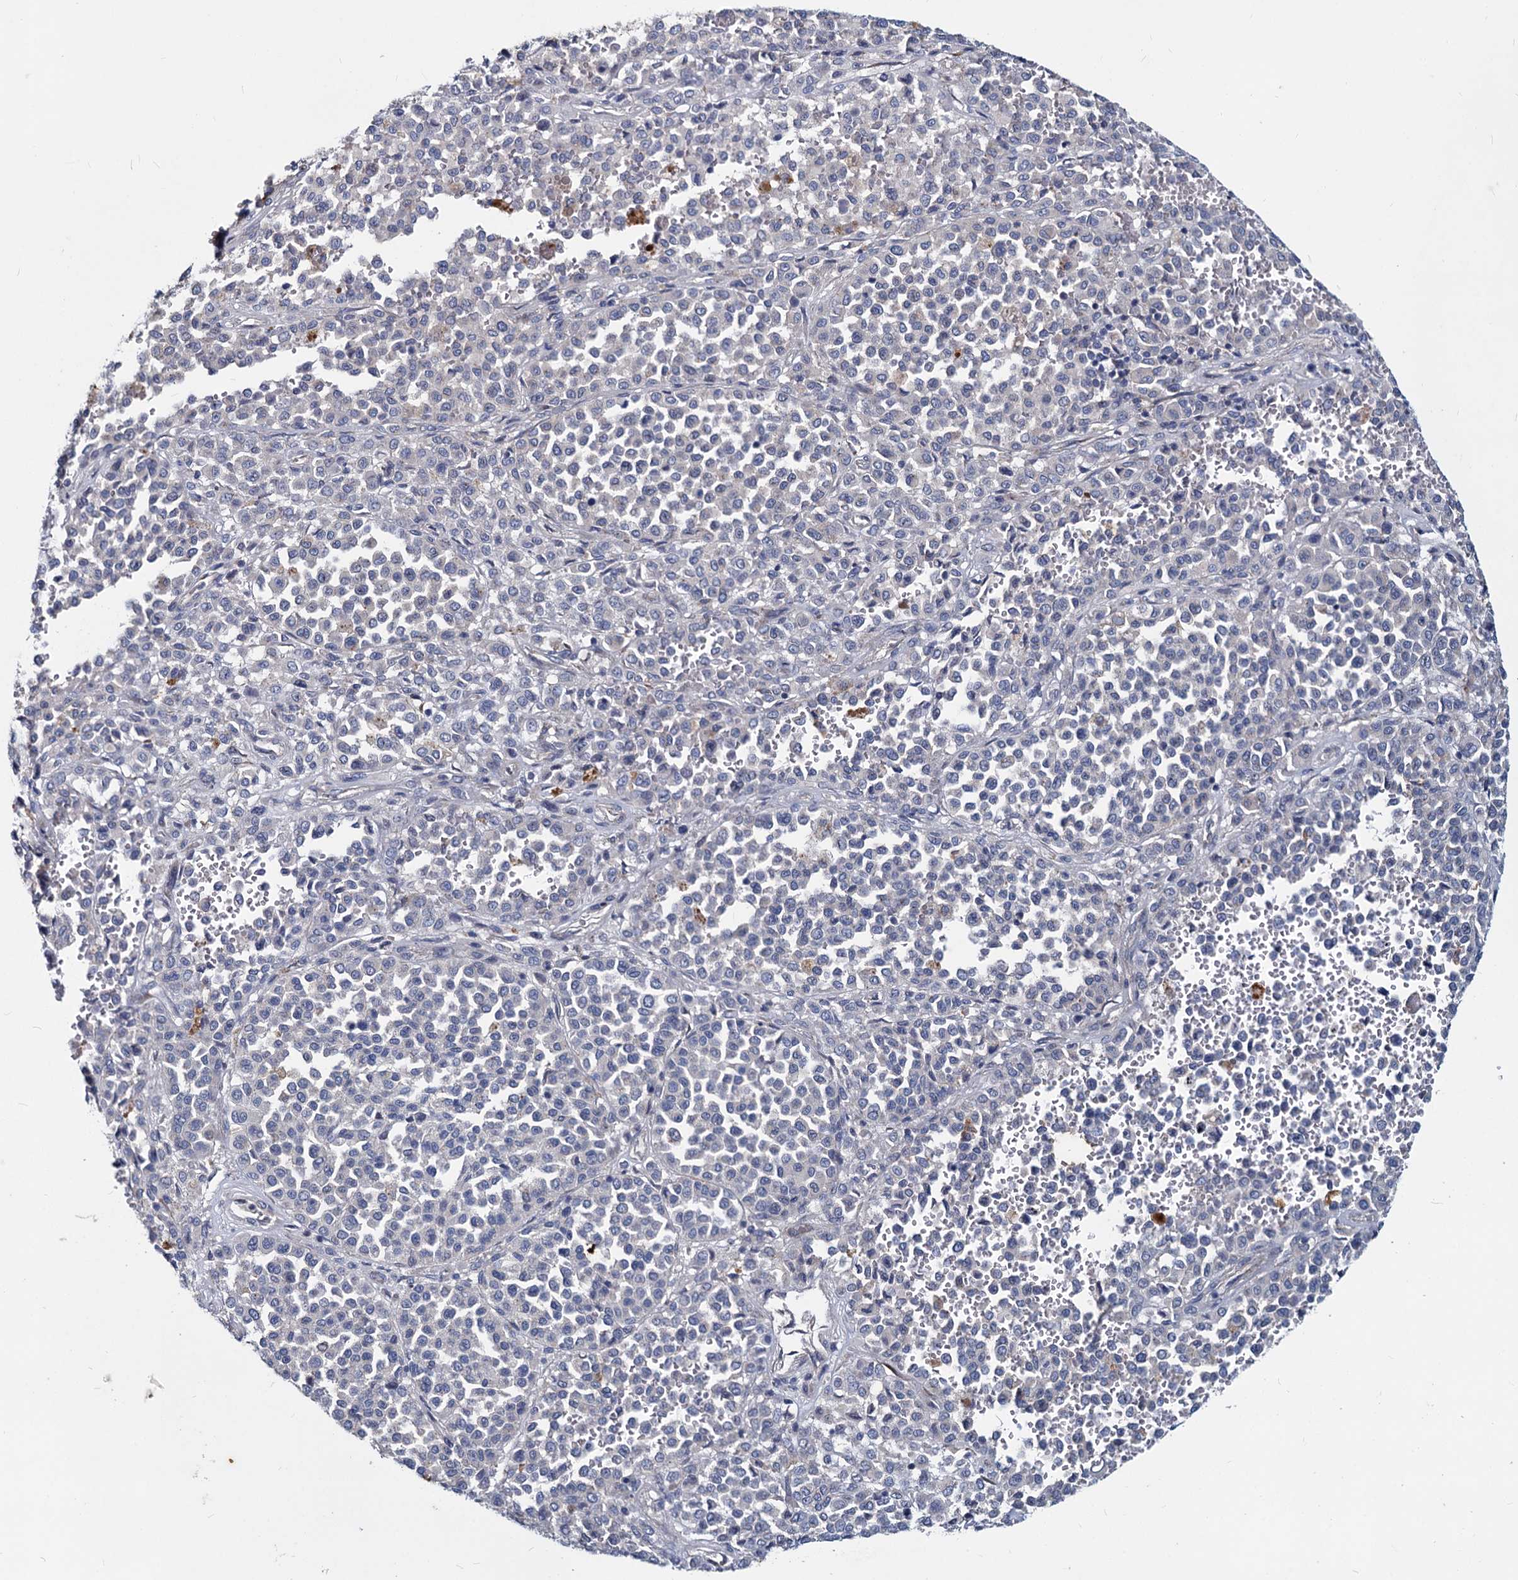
{"staining": {"intensity": "negative", "quantity": "none", "location": "none"}, "tissue": "melanoma", "cell_type": "Tumor cells", "image_type": "cancer", "snomed": [{"axis": "morphology", "description": "Malignant melanoma, Metastatic site"}, {"axis": "topography", "description": "Pancreas"}], "caption": "Tumor cells are negative for protein expression in human malignant melanoma (metastatic site).", "gene": "AGBL4", "patient": {"sex": "female", "age": 30}}